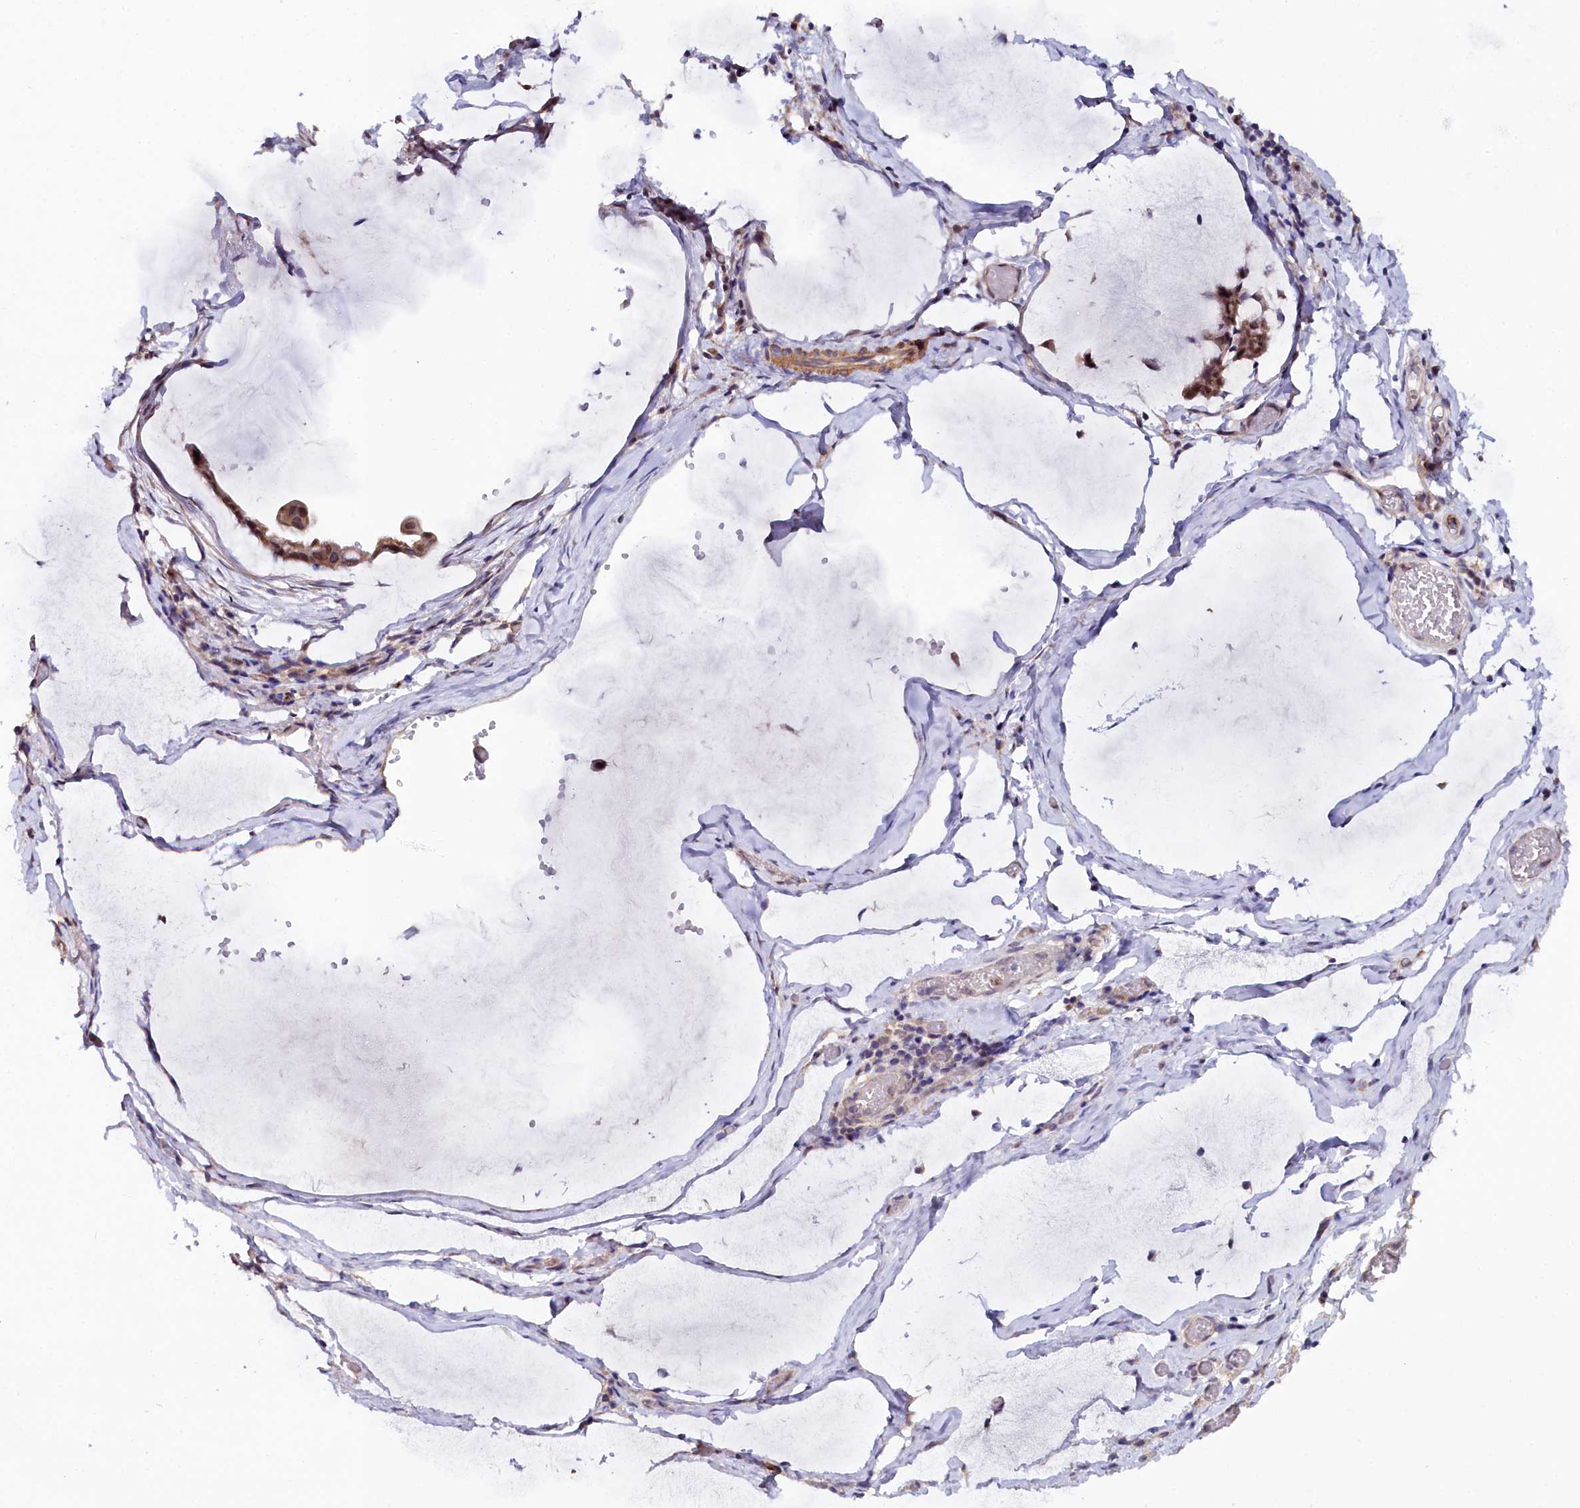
{"staining": {"intensity": "moderate", "quantity": ">75%", "location": "cytoplasmic/membranous,nuclear"}, "tissue": "ovarian cancer", "cell_type": "Tumor cells", "image_type": "cancer", "snomed": [{"axis": "morphology", "description": "Cystadenocarcinoma, mucinous, NOS"}, {"axis": "topography", "description": "Ovary"}], "caption": "Ovarian cancer (mucinous cystadenocarcinoma) stained with immunohistochemistry (IHC) shows moderate cytoplasmic/membranous and nuclear positivity in about >75% of tumor cells. Nuclei are stained in blue.", "gene": "C4orf19", "patient": {"sex": "female", "age": 73}}